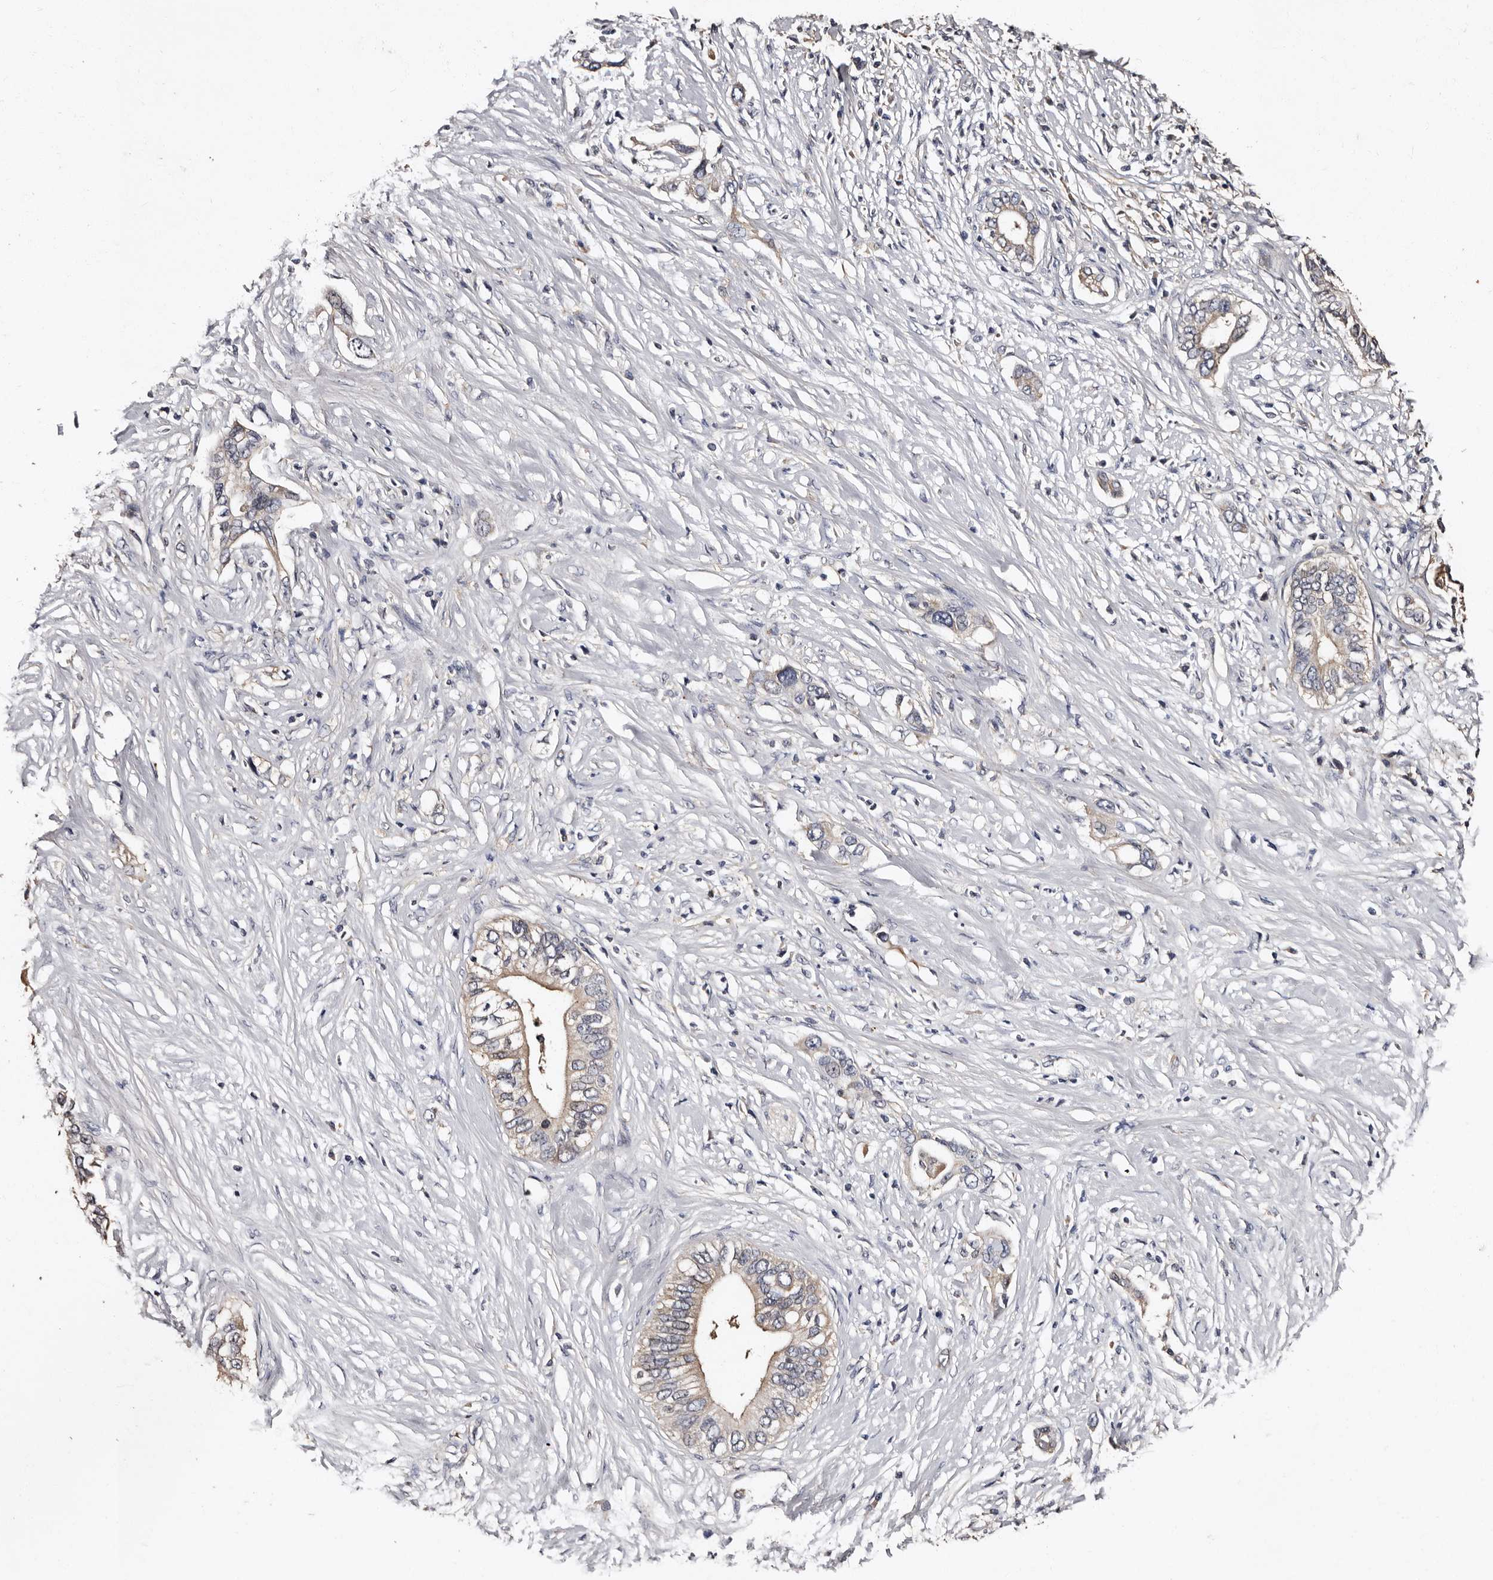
{"staining": {"intensity": "weak", "quantity": "<25%", "location": "cytoplasmic/membranous"}, "tissue": "pancreatic cancer", "cell_type": "Tumor cells", "image_type": "cancer", "snomed": [{"axis": "morphology", "description": "Normal tissue, NOS"}, {"axis": "morphology", "description": "Adenocarcinoma, NOS"}, {"axis": "topography", "description": "Pancreas"}, {"axis": "topography", "description": "Peripheral nerve tissue"}], "caption": "An immunohistochemistry (IHC) micrograph of pancreatic adenocarcinoma is shown. There is no staining in tumor cells of pancreatic adenocarcinoma.", "gene": "ADCK5", "patient": {"sex": "male", "age": 59}}